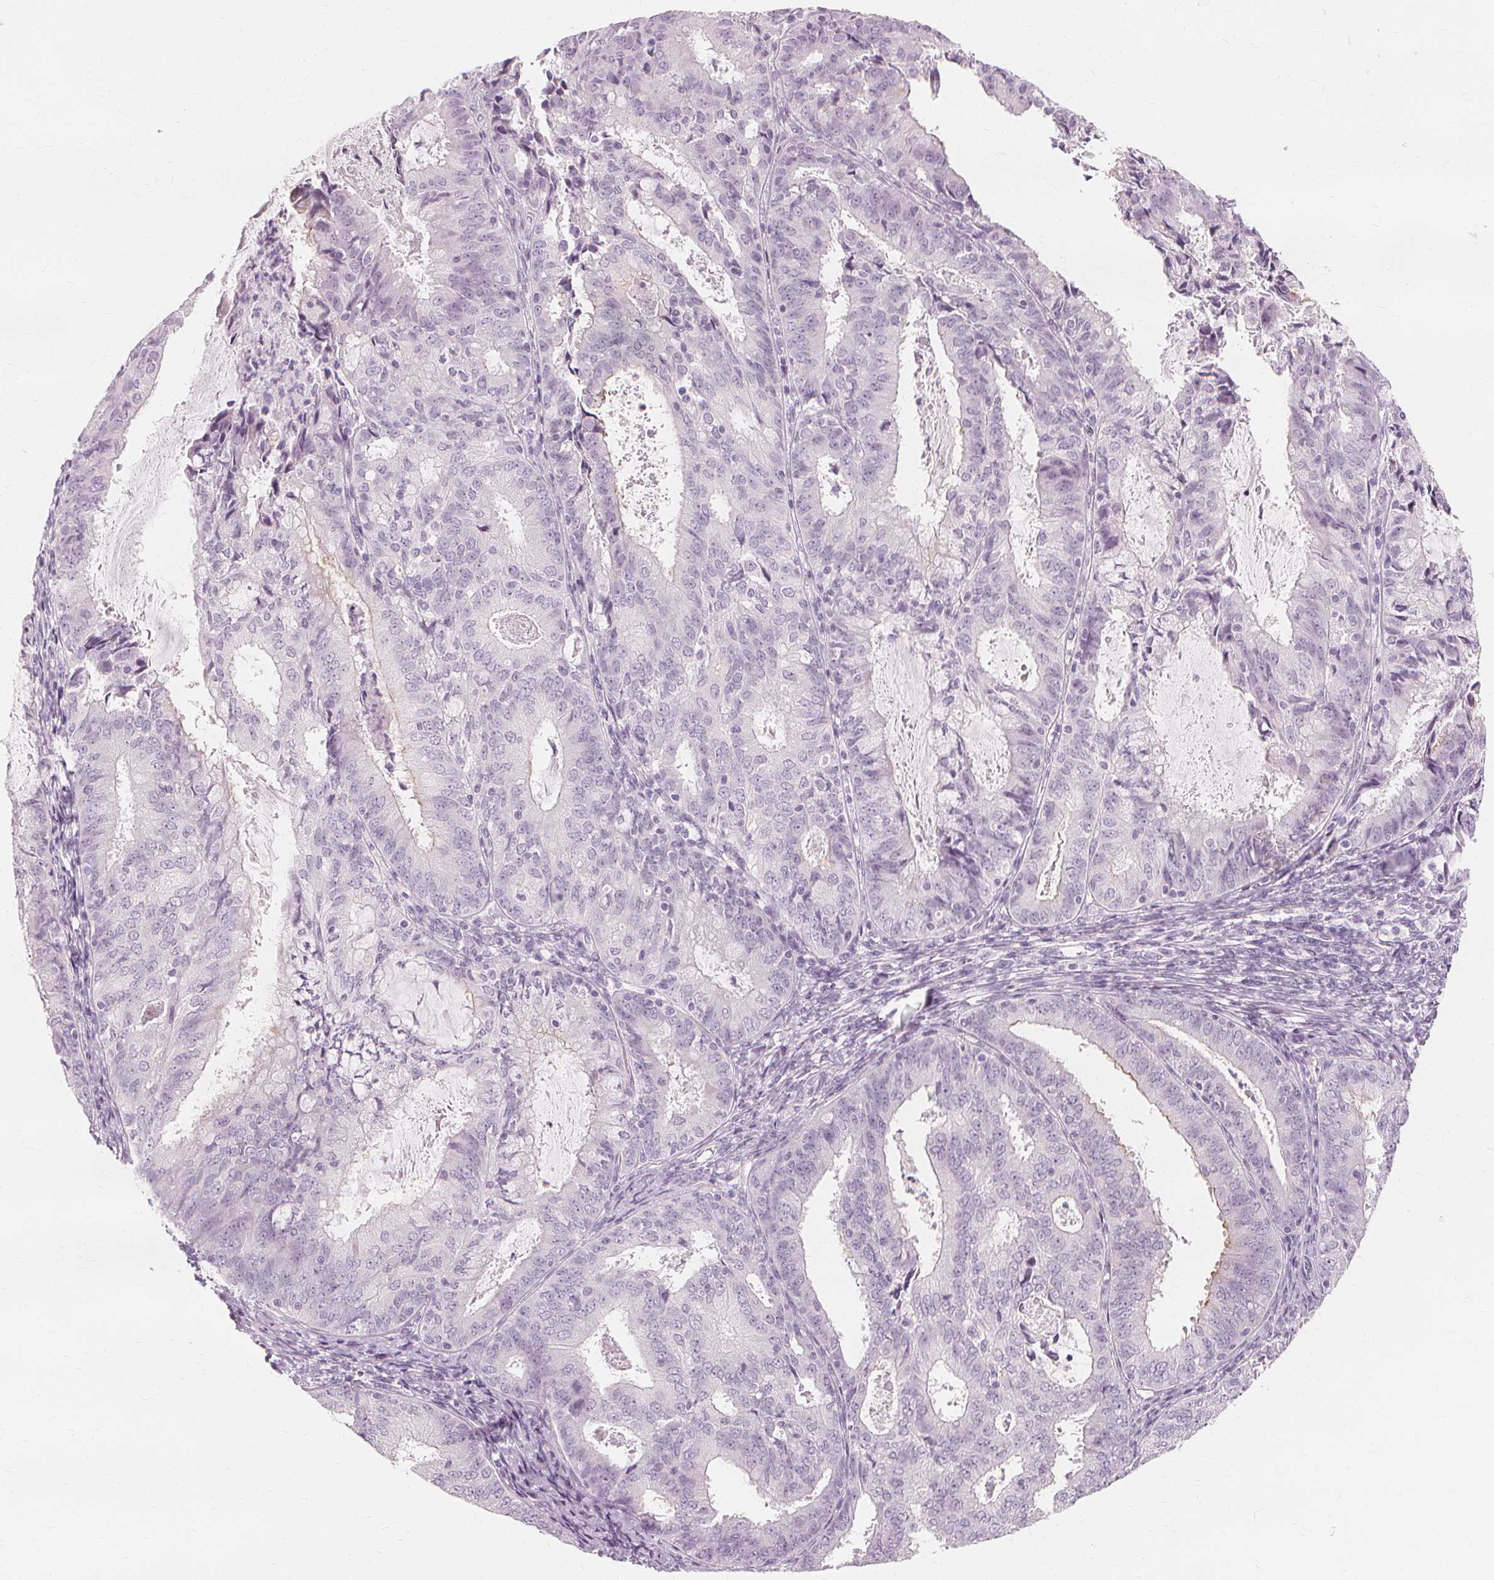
{"staining": {"intensity": "negative", "quantity": "none", "location": "none"}, "tissue": "endometrial cancer", "cell_type": "Tumor cells", "image_type": "cancer", "snomed": [{"axis": "morphology", "description": "Adenocarcinoma, NOS"}, {"axis": "topography", "description": "Endometrium"}], "caption": "Tumor cells show no significant protein staining in endometrial cancer. (Brightfield microscopy of DAB (3,3'-diaminobenzidine) IHC at high magnification).", "gene": "MUC12", "patient": {"sex": "female", "age": 57}}